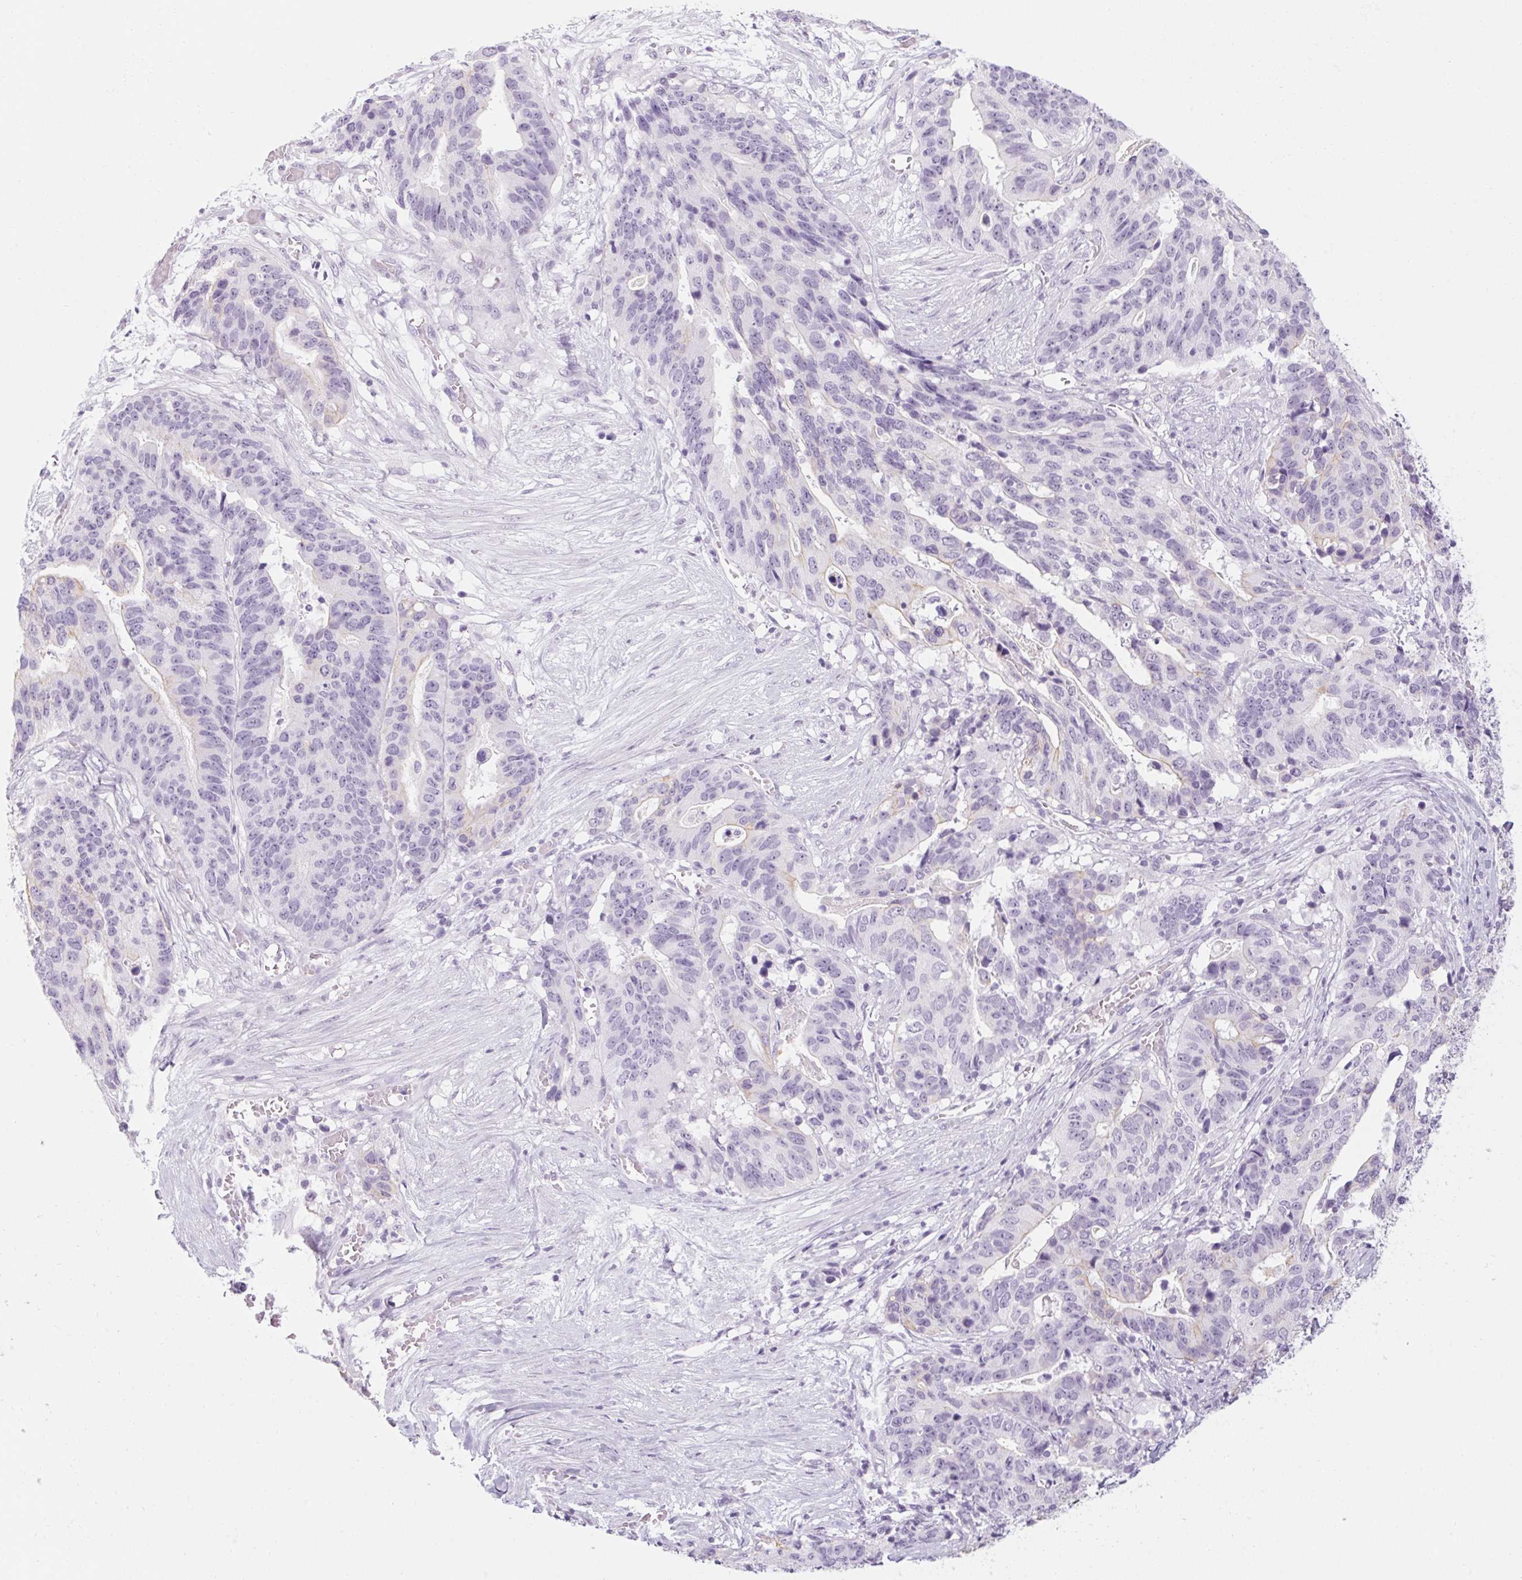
{"staining": {"intensity": "negative", "quantity": "none", "location": "none"}, "tissue": "stomach cancer", "cell_type": "Tumor cells", "image_type": "cancer", "snomed": [{"axis": "morphology", "description": "Adenocarcinoma, NOS"}, {"axis": "topography", "description": "Stomach, upper"}], "caption": "Tumor cells are negative for protein expression in human adenocarcinoma (stomach). (DAB (3,3'-diaminobenzidine) immunohistochemistry (IHC), high magnification).", "gene": "RPTN", "patient": {"sex": "female", "age": 67}}